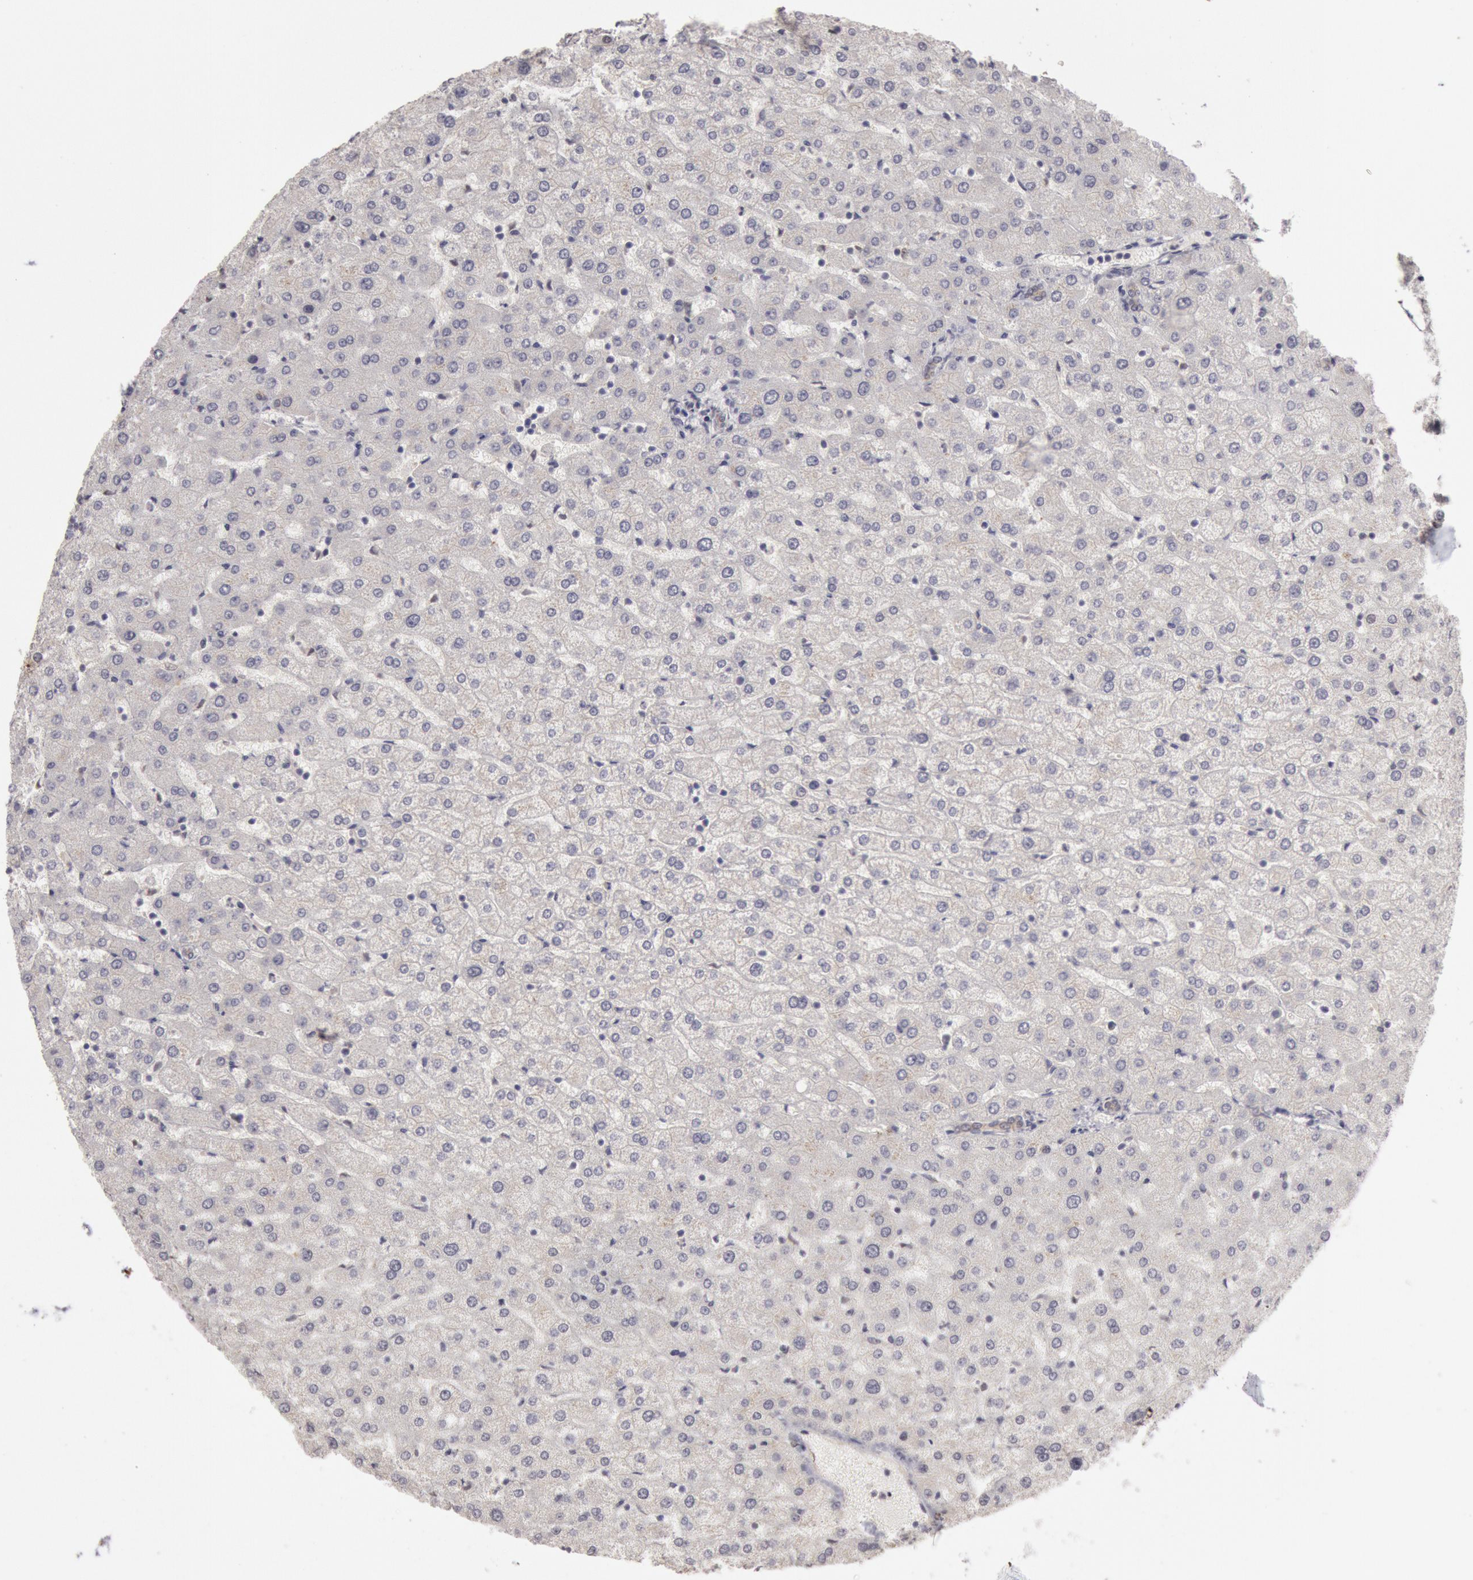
{"staining": {"intensity": "negative", "quantity": "none", "location": "none"}, "tissue": "liver", "cell_type": "Cholangiocytes", "image_type": "normal", "snomed": [{"axis": "morphology", "description": "Normal tissue, NOS"}, {"axis": "morphology", "description": "Fibrosis, NOS"}, {"axis": "topography", "description": "Liver"}], "caption": "Liver was stained to show a protein in brown. There is no significant positivity in cholangiocytes. Brightfield microscopy of IHC stained with DAB (brown) and hematoxylin (blue), captured at high magnification.", "gene": "RIMBP3B", "patient": {"sex": "female", "age": 29}}